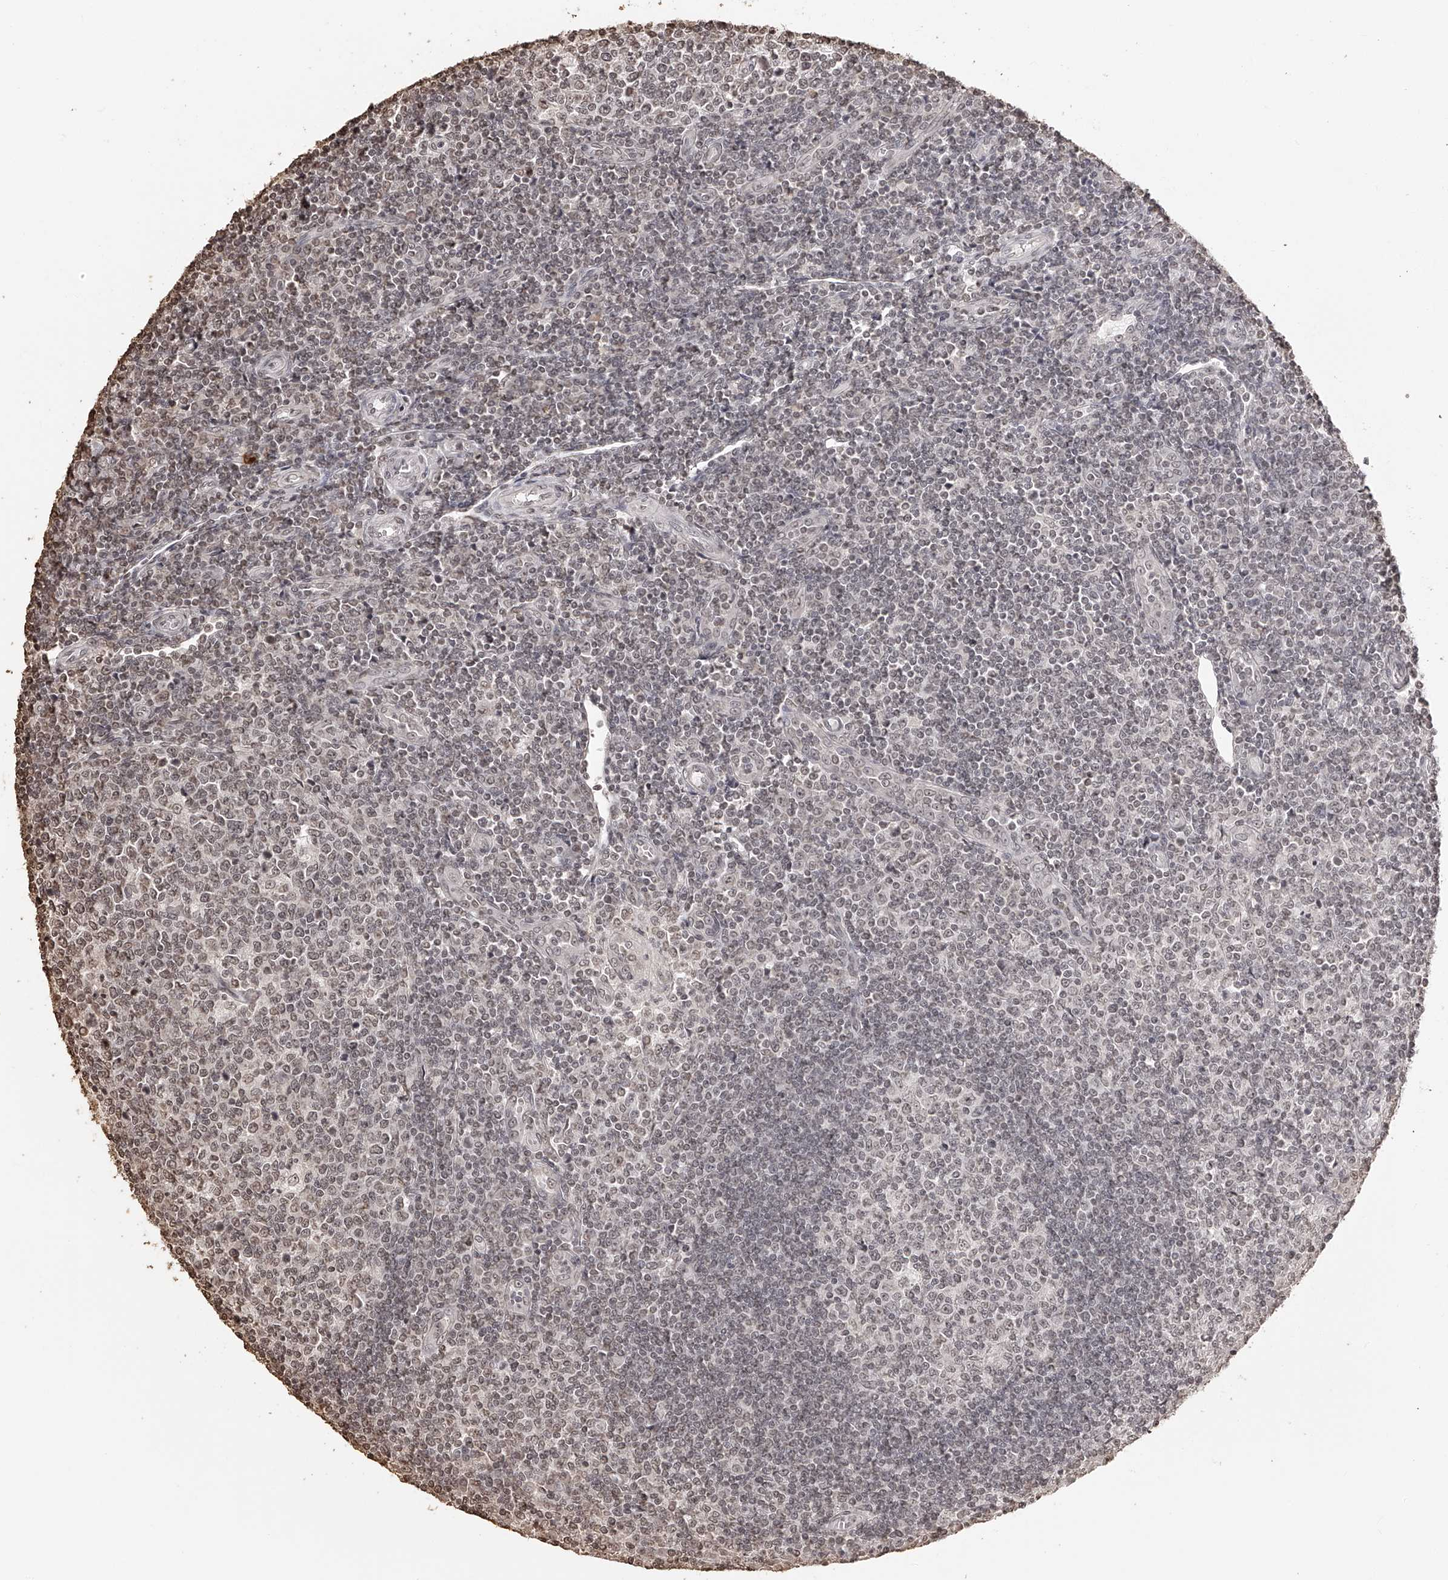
{"staining": {"intensity": "weak", "quantity": "25%-75%", "location": "nuclear"}, "tissue": "tonsil", "cell_type": "Germinal center cells", "image_type": "normal", "snomed": [{"axis": "morphology", "description": "Normal tissue, NOS"}, {"axis": "topography", "description": "Tonsil"}], "caption": "Germinal center cells show low levels of weak nuclear expression in approximately 25%-75% of cells in normal human tonsil. The protein of interest is stained brown, and the nuclei are stained in blue (DAB IHC with brightfield microscopy, high magnification).", "gene": "ZNF503", "patient": {"sex": "female", "age": 19}}